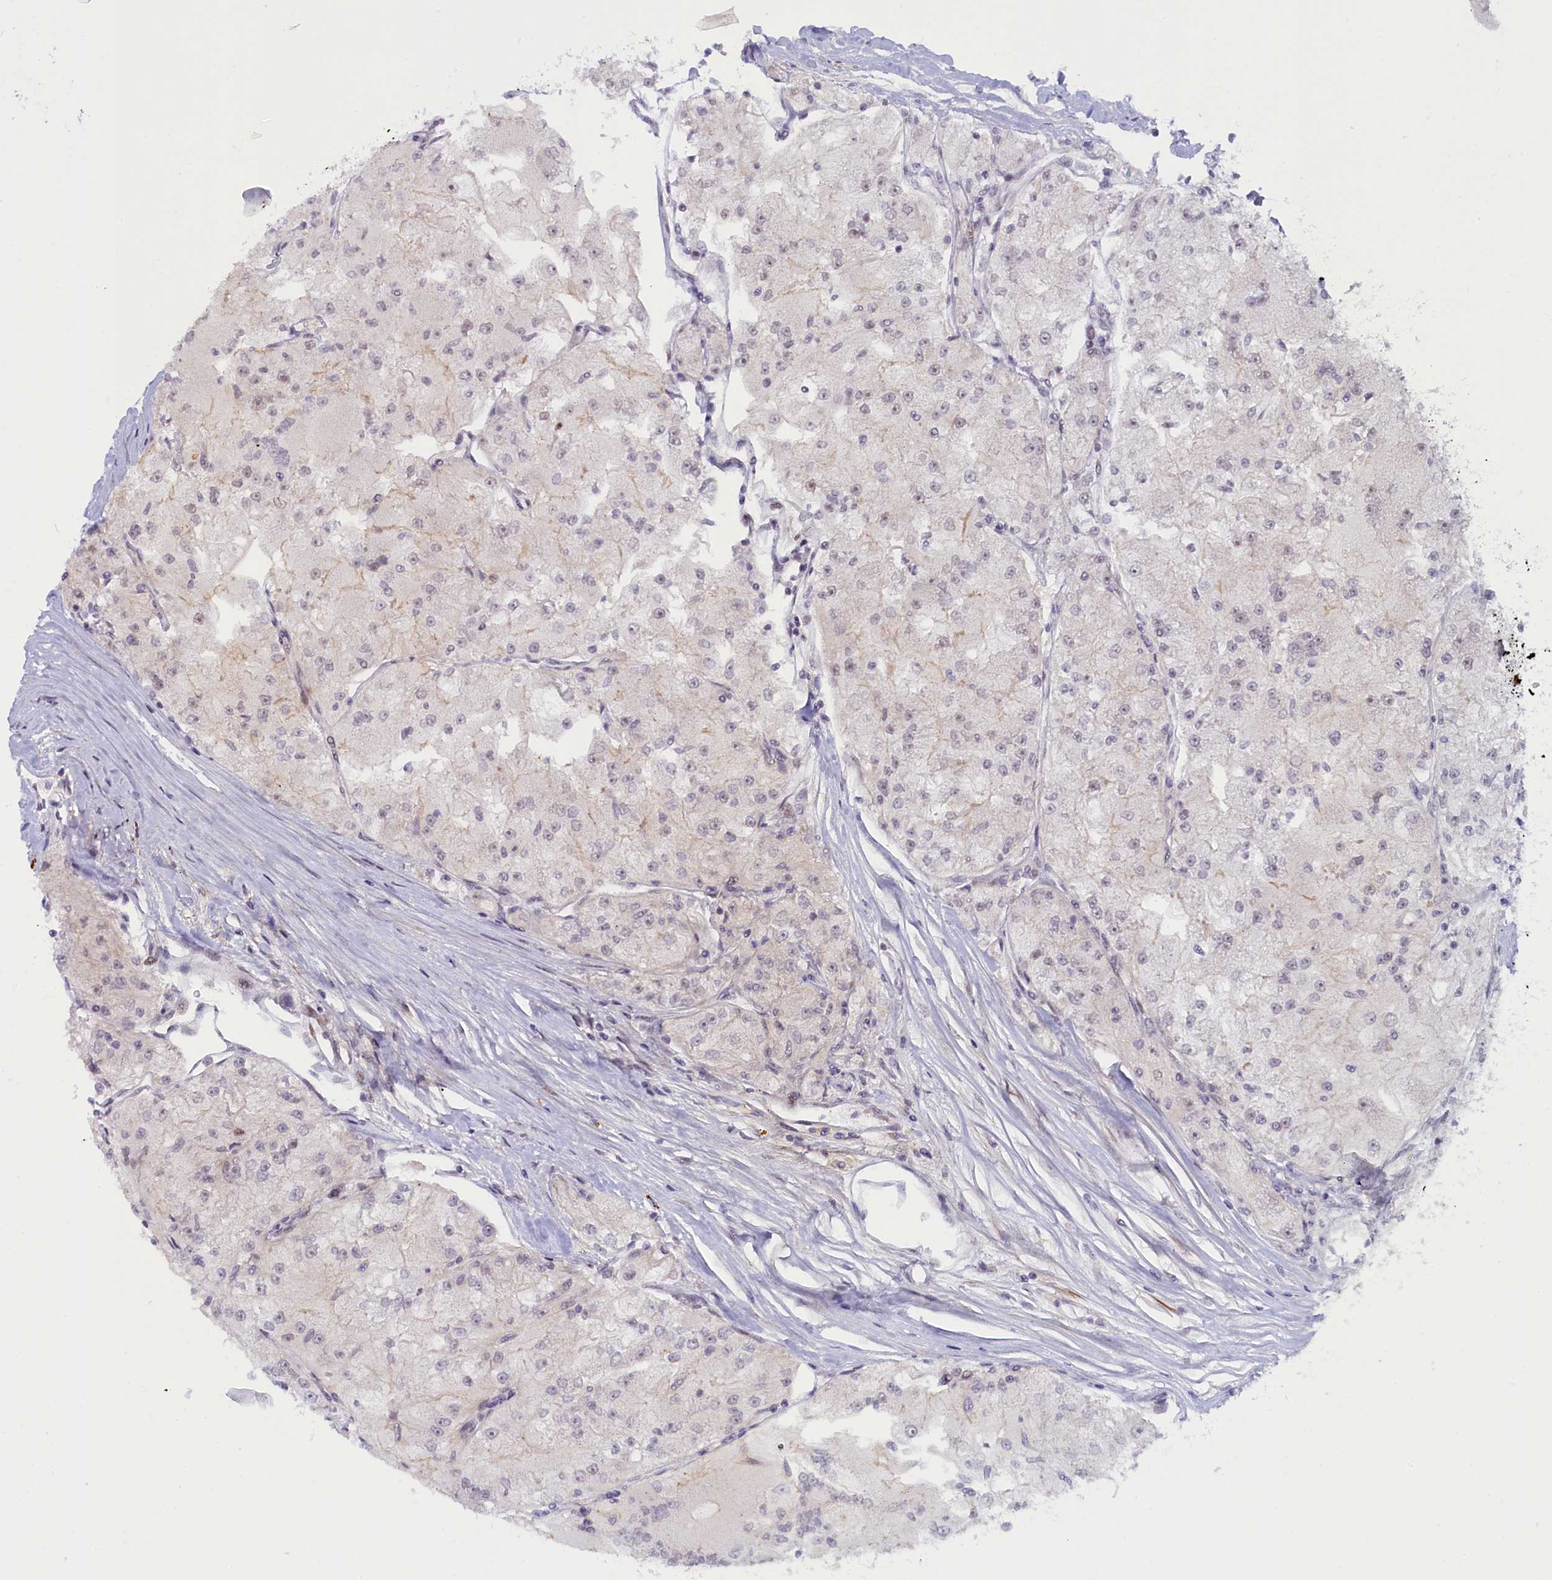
{"staining": {"intensity": "negative", "quantity": "none", "location": "none"}, "tissue": "renal cancer", "cell_type": "Tumor cells", "image_type": "cancer", "snomed": [{"axis": "morphology", "description": "Adenocarcinoma, NOS"}, {"axis": "topography", "description": "Kidney"}], "caption": "High magnification brightfield microscopy of renal cancer (adenocarcinoma) stained with DAB (3,3'-diaminobenzidine) (brown) and counterstained with hematoxylin (blue): tumor cells show no significant expression.", "gene": "CCL23", "patient": {"sex": "female", "age": 72}}